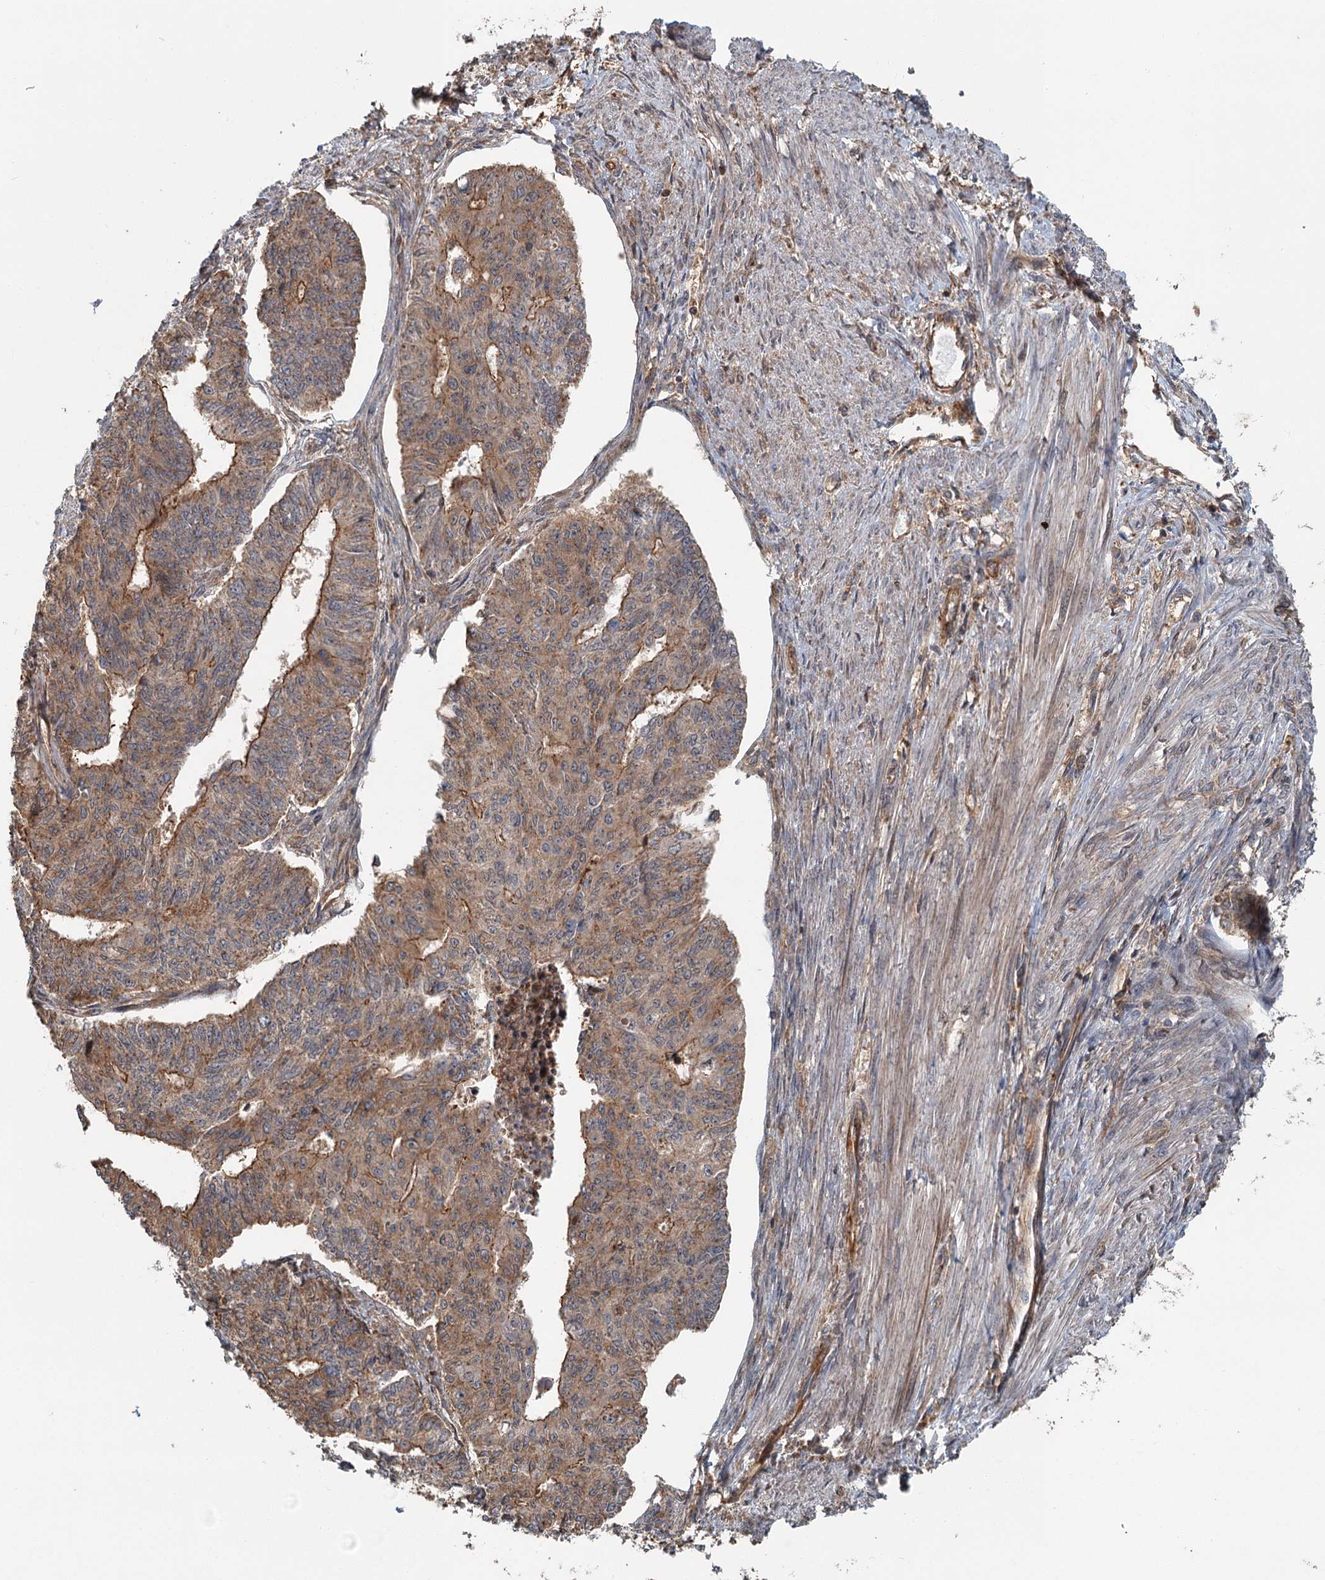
{"staining": {"intensity": "moderate", "quantity": ">75%", "location": "cytoplasmic/membranous"}, "tissue": "endometrial cancer", "cell_type": "Tumor cells", "image_type": "cancer", "snomed": [{"axis": "morphology", "description": "Adenocarcinoma, NOS"}, {"axis": "topography", "description": "Endometrium"}], "caption": "Human endometrial adenocarcinoma stained with a brown dye exhibits moderate cytoplasmic/membranous positive staining in approximately >75% of tumor cells.", "gene": "ZNF527", "patient": {"sex": "female", "age": 32}}